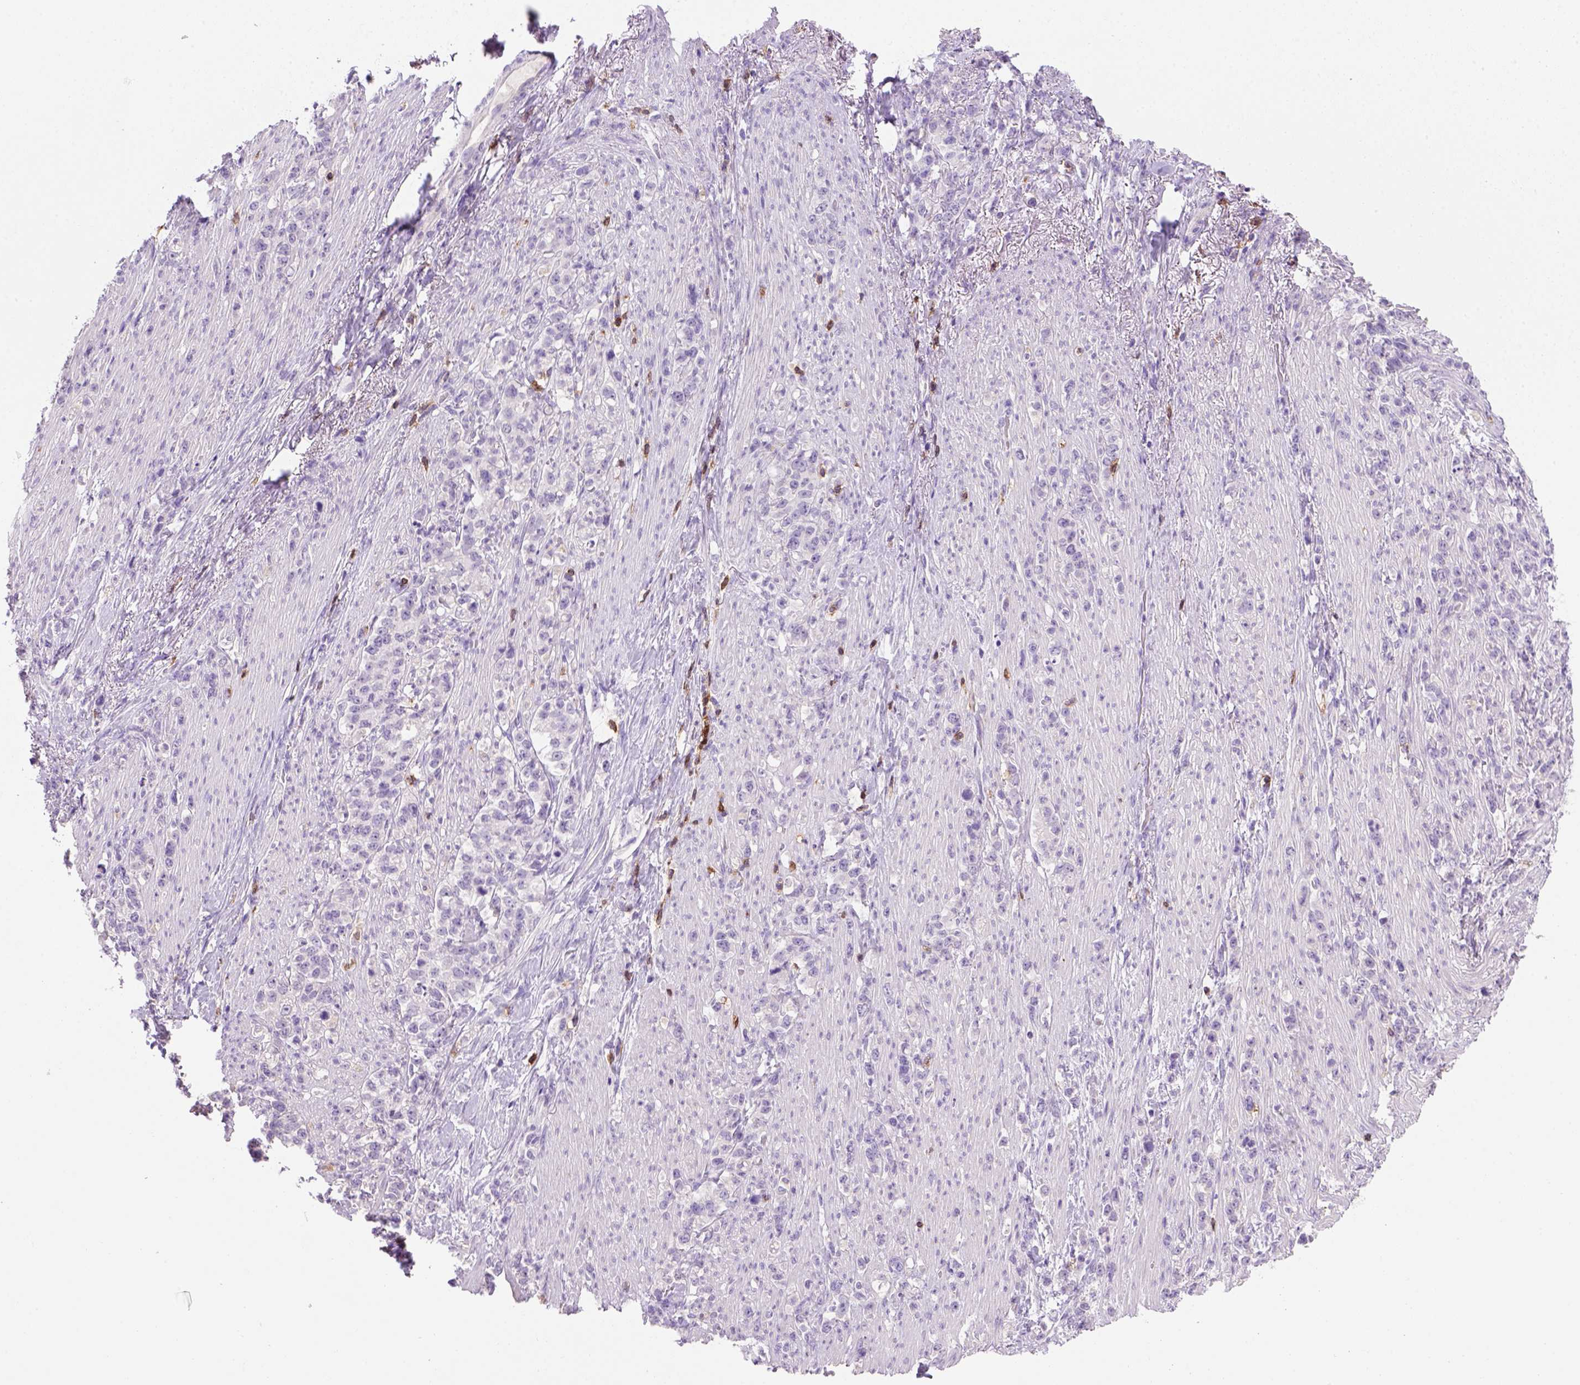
{"staining": {"intensity": "negative", "quantity": "none", "location": "none"}, "tissue": "stomach cancer", "cell_type": "Tumor cells", "image_type": "cancer", "snomed": [{"axis": "morphology", "description": "Adenocarcinoma, NOS"}, {"axis": "topography", "description": "Stomach, lower"}], "caption": "This is a photomicrograph of immunohistochemistry staining of stomach cancer, which shows no staining in tumor cells.", "gene": "CD3E", "patient": {"sex": "male", "age": 88}}